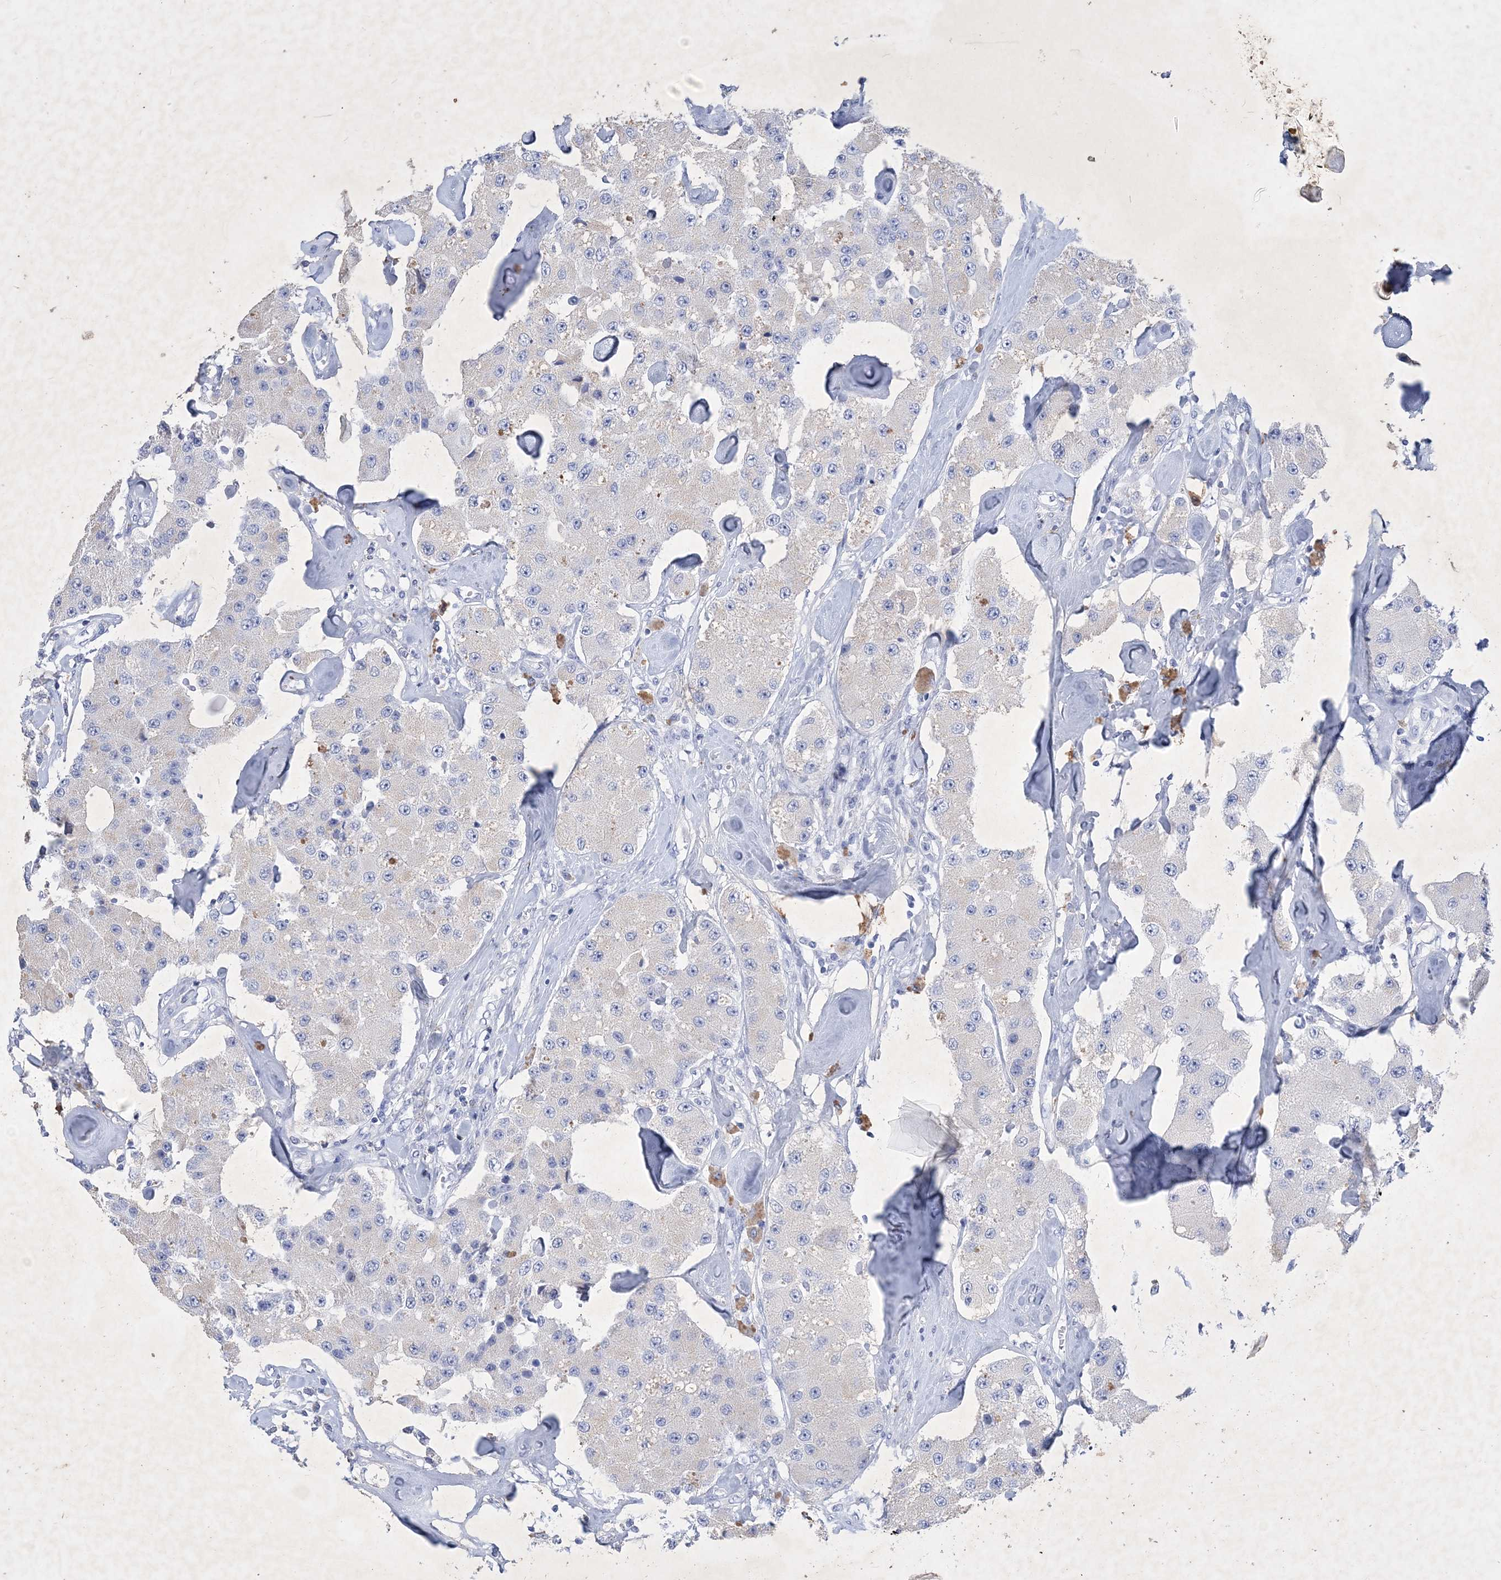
{"staining": {"intensity": "negative", "quantity": "none", "location": "none"}, "tissue": "carcinoid", "cell_type": "Tumor cells", "image_type": "cancer", "snomed": [{"axis": "morphology", "description": "Carcinoid, malignant, NOS"}, {"axis": "topography", "description": "Pancreas"}], "caption": "High power microscopy histopathology image of an IHC histopathology image of carcinoid, revealing no significant staining in tumor cells.", "gene": "COPS8", "patient": {"sex": "male", "age": 41}}